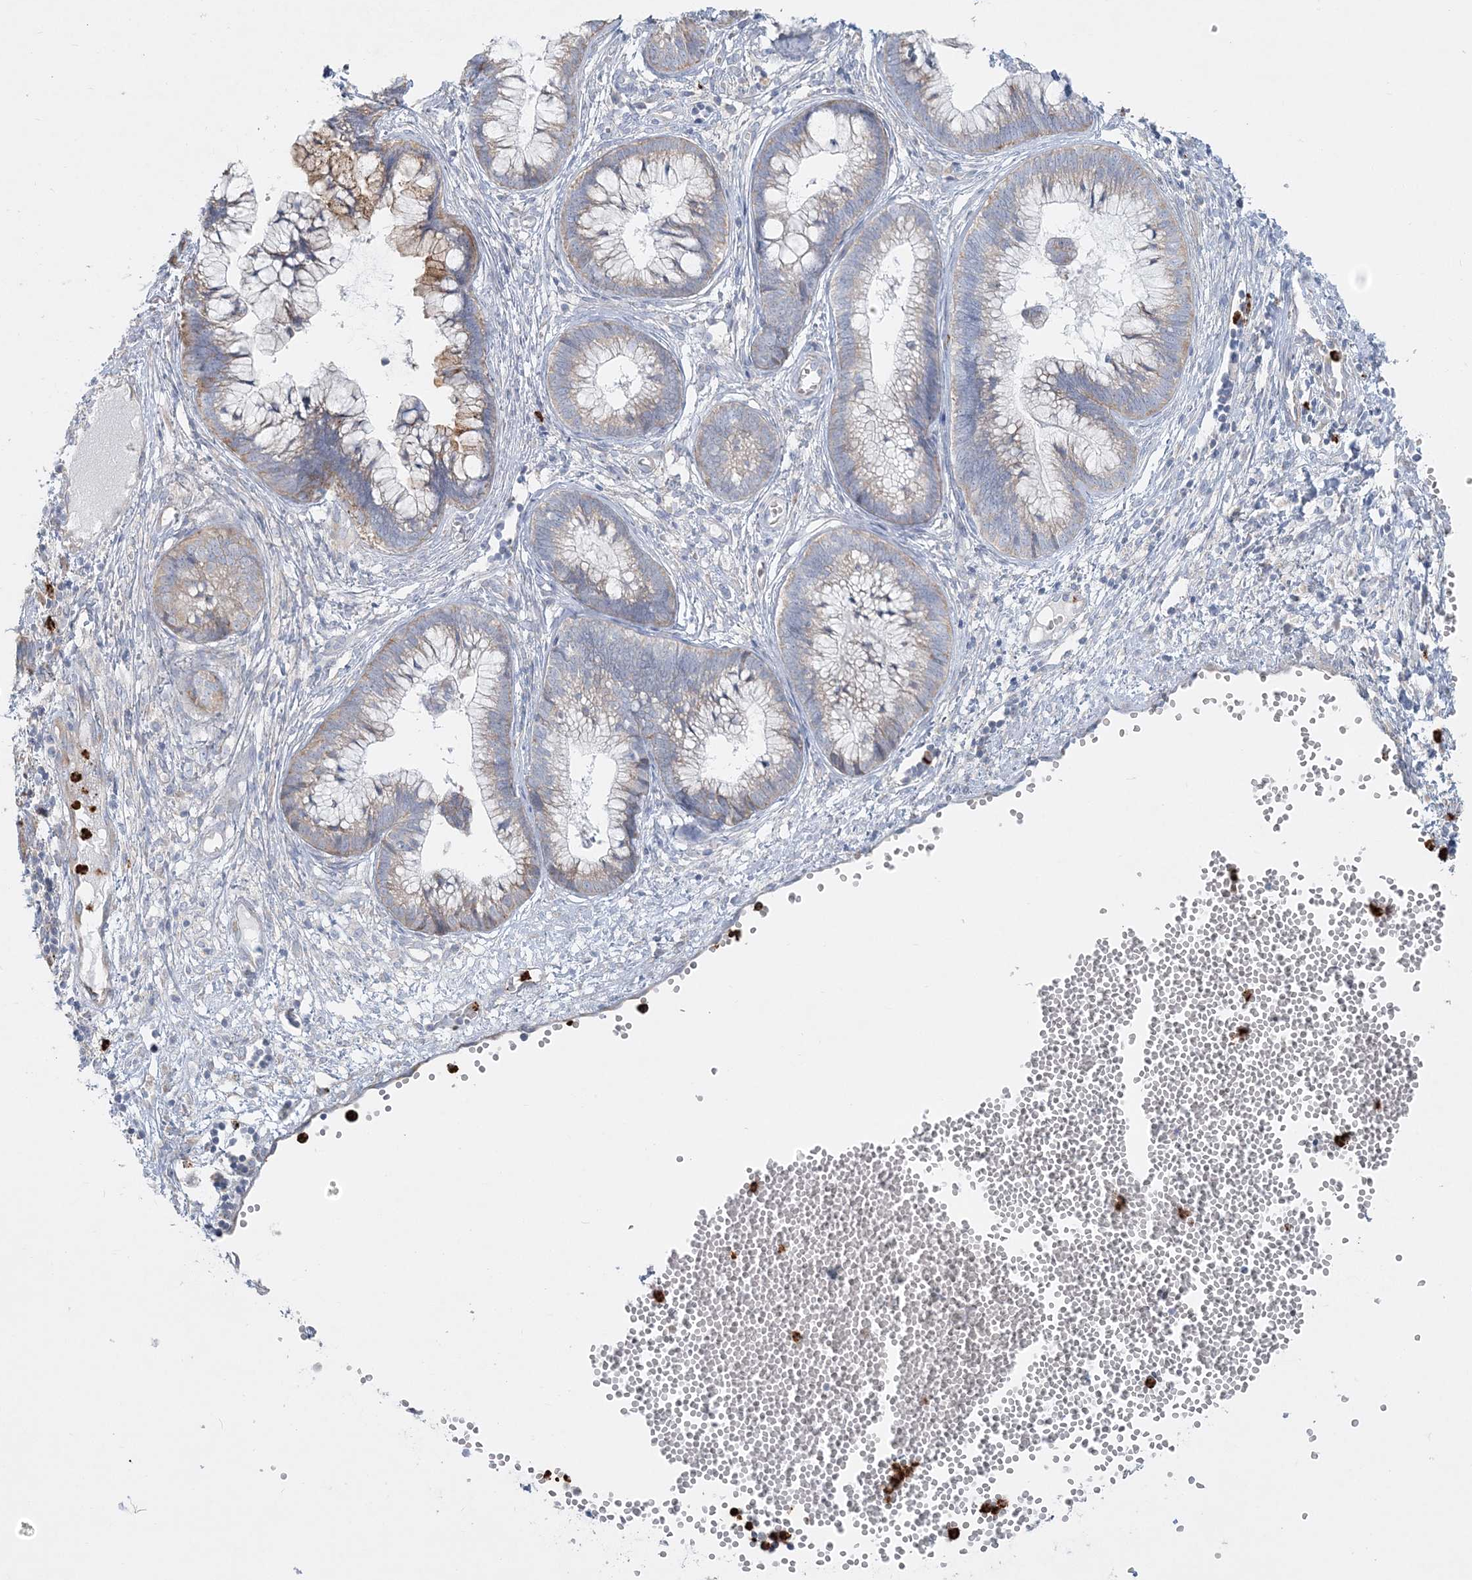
{"staining": {"intensity": "weak", "quantity": "<25%", "location": "cytoplasmic/membranous"}, "tissue": "cervical cancer", "cell_type": "Tumor cells", "image_type": "cancer", "snomed": [{"axis": "morphology", "description": "Adenocarcinoma, NOS"}, {"axis": "topography", "description": "Cervix"}], "caption": "Histopathology image shows no significant protein staining in tumor cells of cervical cancer.", "gene": "CCNJ", "patient": {"sex": "female", "age": 44}}